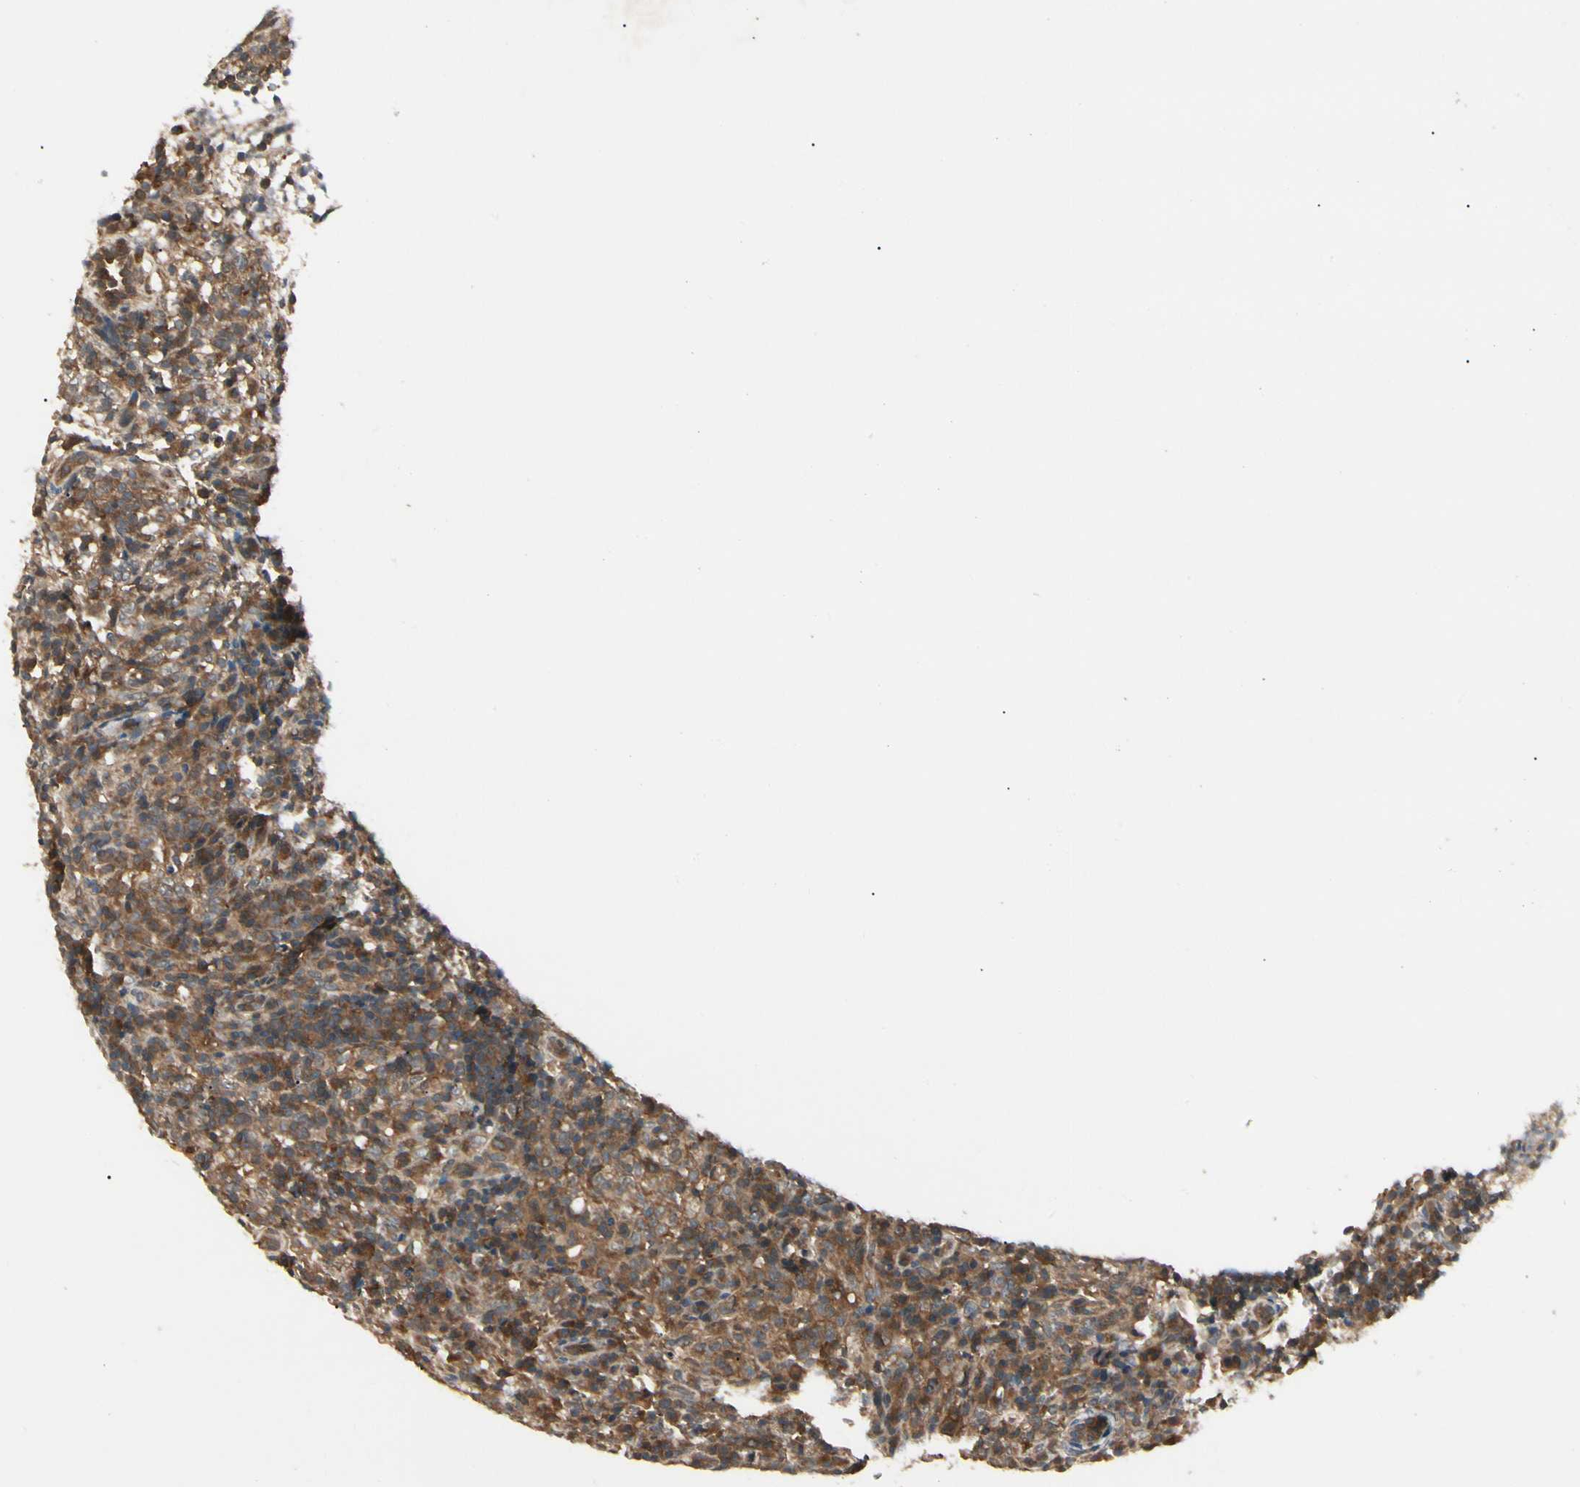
{"staining": {"intensity": "strong", "quantity": ">75%", "location": "cytoplasmic/membranous"}, "tissue": "lymphoma", "cell_type": "Tumor cells", "image_type": "cancer", "snomed": [{"axis": "morphology", "description": "Malignant lymphoma, non-Hodgkin's type, High grade"}, {"axis": "topography", "description": "Lymph node"}], "caption": "Immunohistochemistry histopathology image of human lymphoma stained for a protein (brown), which displays high levels of strong cytoplasmic/membranous positivity in approximately >75% of tumor cells.", "gene": "RNF14", "patient": {"sex": "female", "age": 76}}